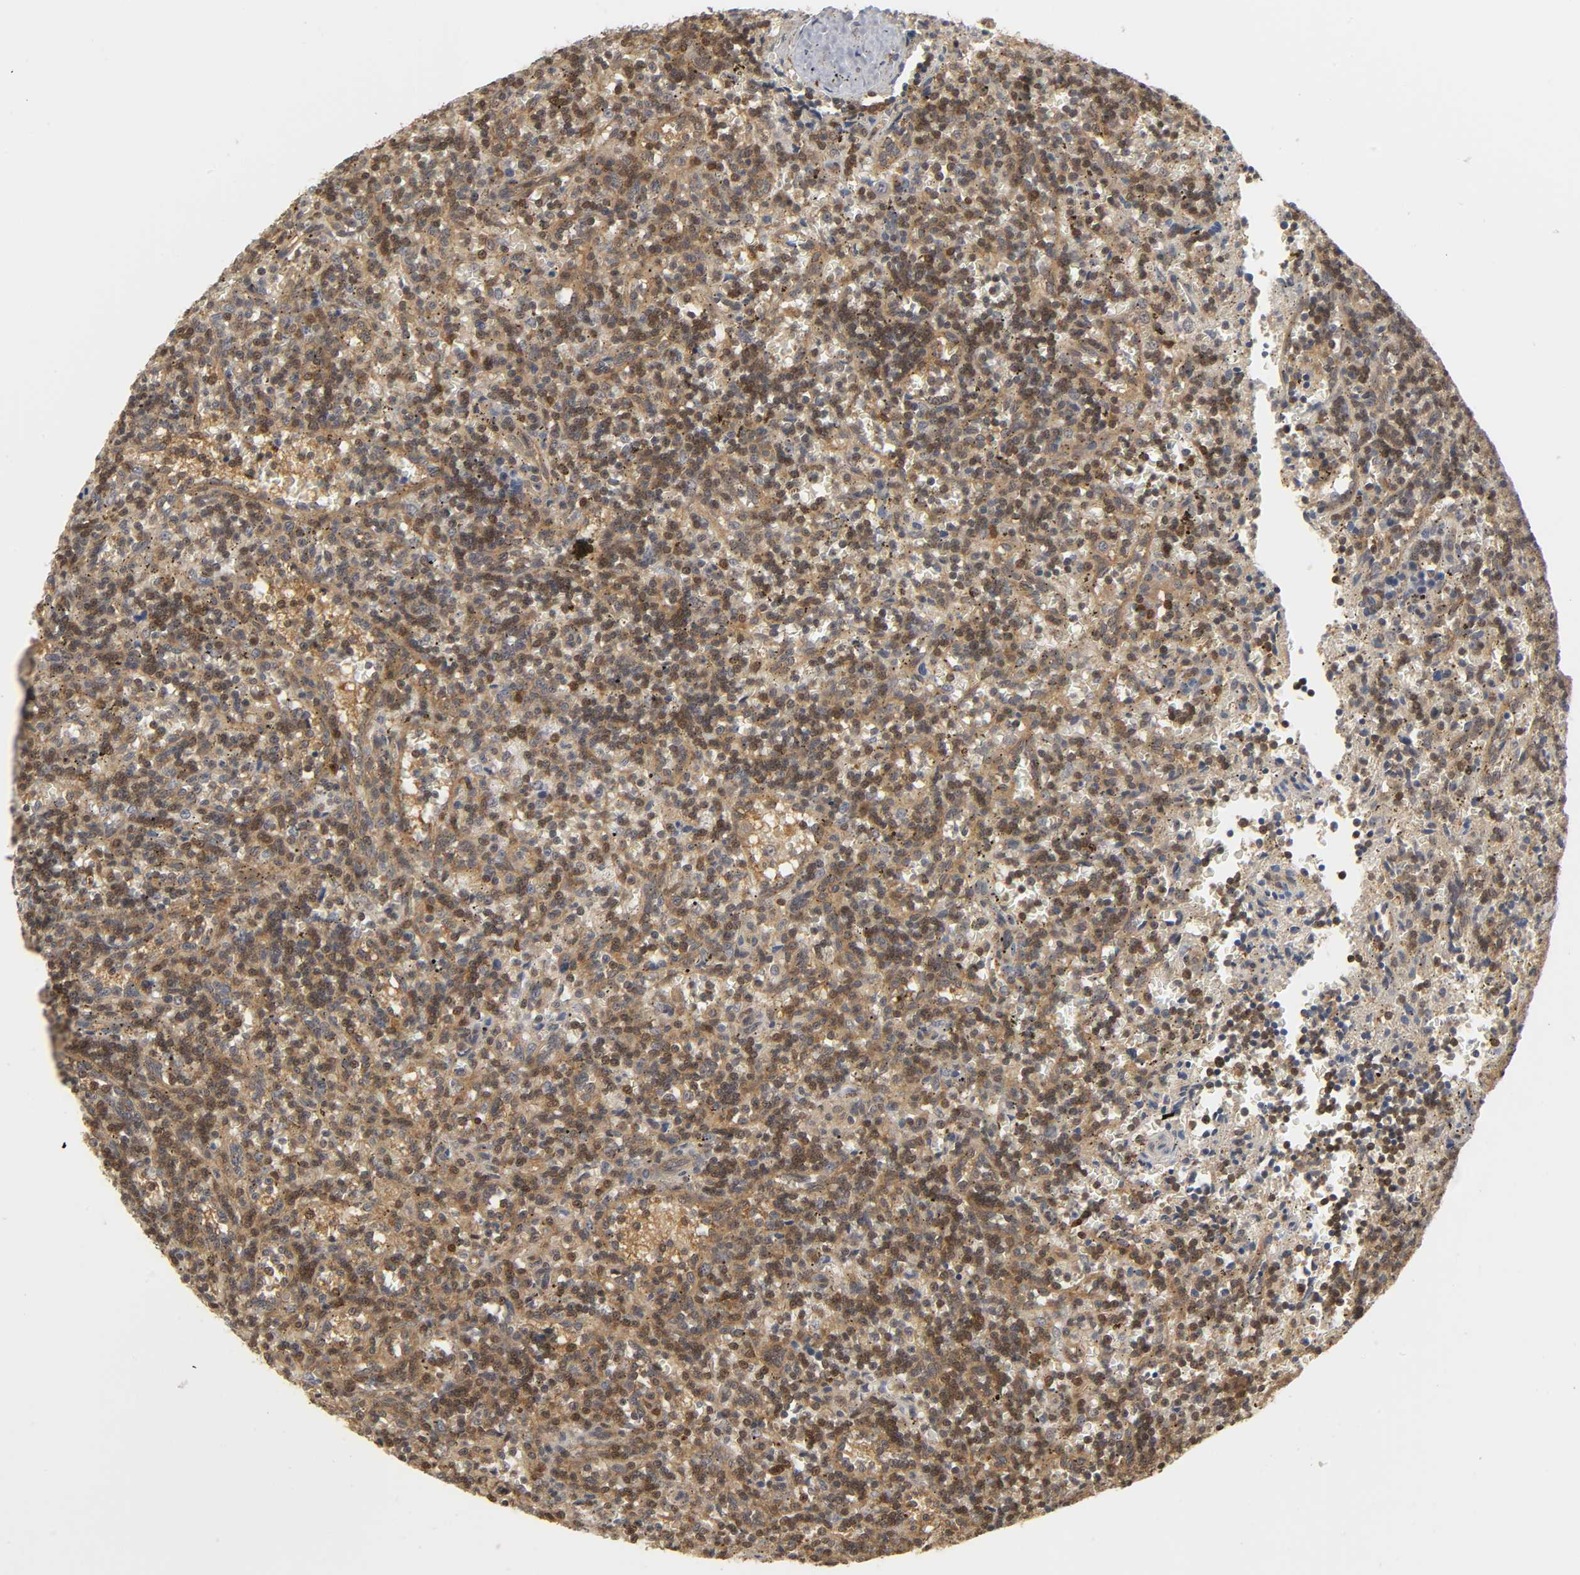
{"staining": {"intensity": "moderate", "quantity": ">75%", "location": "cytoplasmic/membranous,nuclear"}, "tissue": "lymphoma", "cell_type": "Tumor cells", "image_type": "cancer", "snomed": [{"axis": "morphology", "description": "Malignant lymphoma, non-Hodgkin's type, Low grade"}, {"axis": "topography", "description": "Spleen"}], "caption": "Moderate cytoplasmic/membranous and nuclear staining for a protein is identified in approximately >75% of tumor cells of malignant lymphoma, non-Hodgkin's type (low-grade) using immunohistochemistry (IHC).", "gene": "PARK7", "patient": {"sex": "male", "age": 73}}